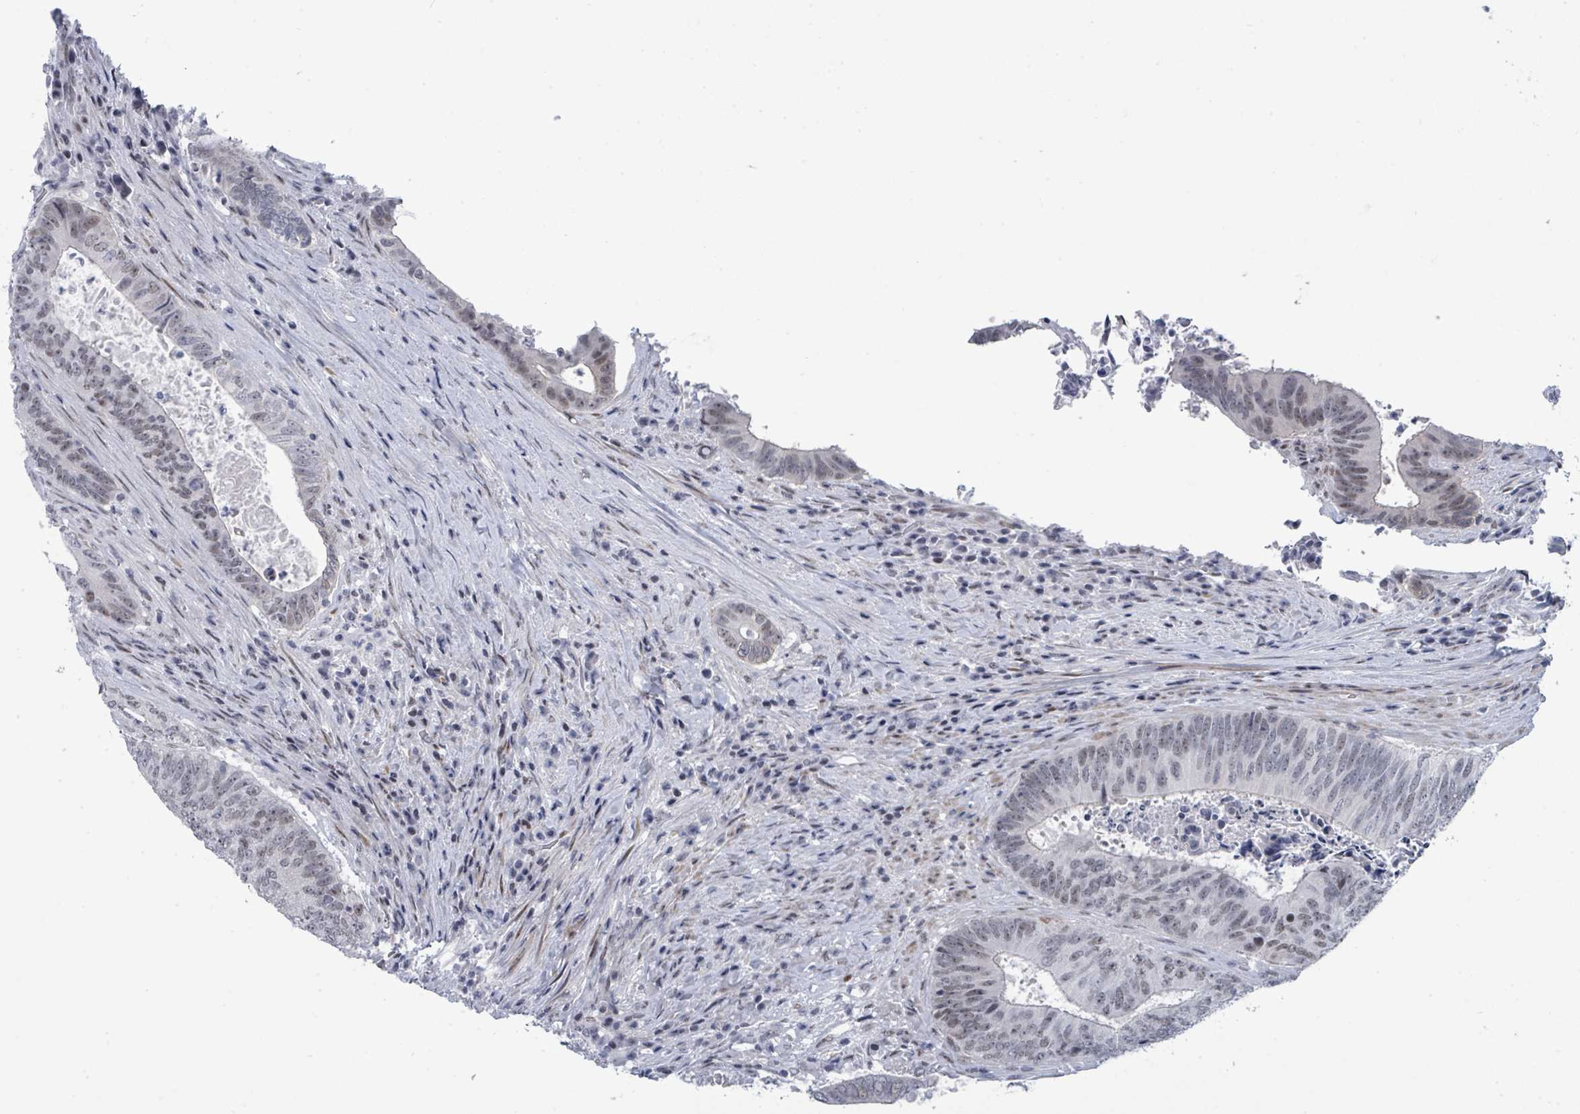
{"staining": {"intensity": "weak", "quantity": ">75%", "location": "nuclear"}, "tissue": "colorectal cancer", "cell_type": "Tumor cells", "image_type": "cancer", "snomed": [{"axis": "morphology", "description": "Adenocarcinoma, NOS"}, {"axis": "topography", "description": "Rectum"}], "caption": "Colorectal adenocarcinoma tissue demonstrates weak nuclear positivity in about >75% of tumor cells, visualized by immunohistochemistry. Immunohistochemistry (ihc) stains the protein of interest in brown and the nuclei are stained blue.", "gene": "CT45A5", "patient": {"sex": "male", "age": 72}}